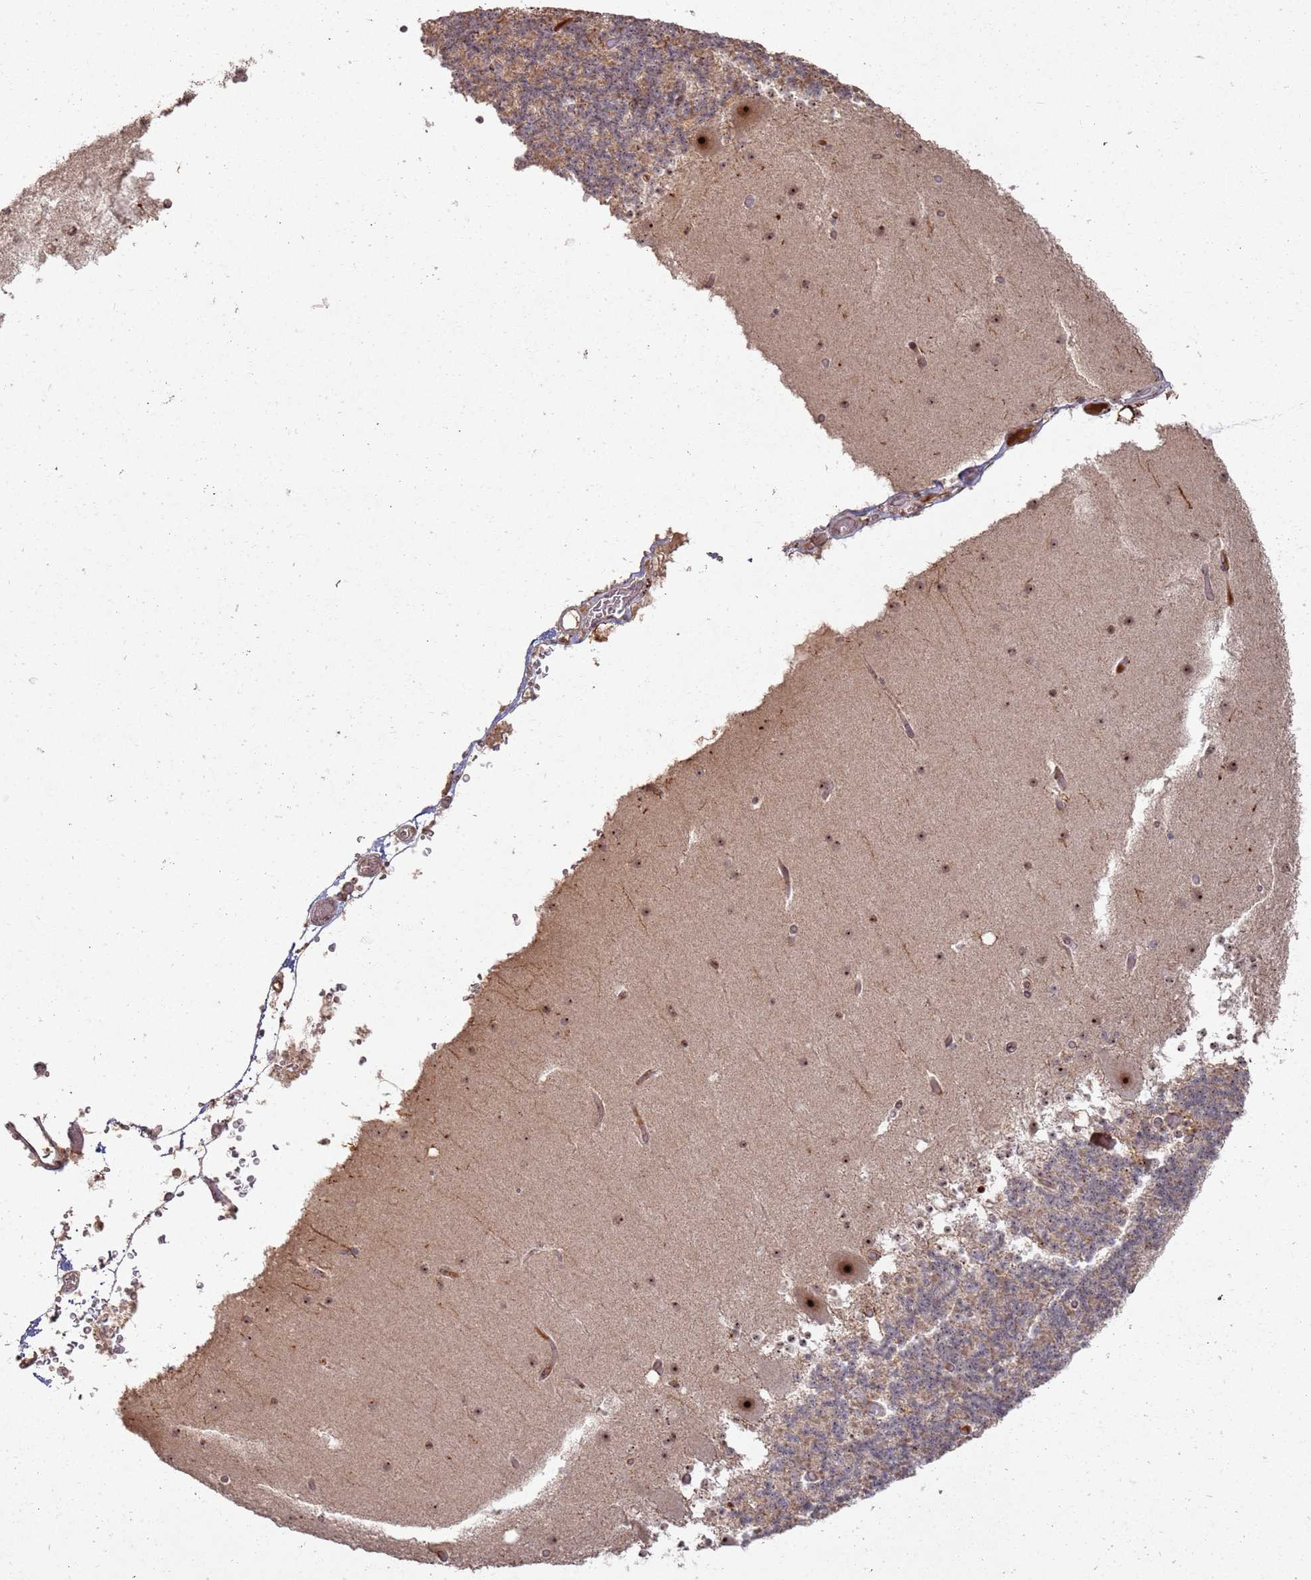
{"staining": {"intensity": "weak", "quantity": "25%-75%", "location": "nuclear"}, "tissue": "cerebellum", "cell_type": "Cells in granular layer", "image_type": "normal", "snomed": [{"axis": "morphology", "description": "Normal tissue, NOS"}, {"axis": "topography", "description": "Cerebellum"}], "caption": "Protein expression analysis of benign cerebellum demonstrates weak nuclear expression in about 25%-75% of cells in granular layer. The staining was performed using DAB (3,3'-diaminobenzidine) to visualize the protein expression in brown, while the nuclei were stained in blue with hematoxylin (Magnification: 20x).", "gene": "UTP11", "patient": {"sex": "male", "age": 57}}